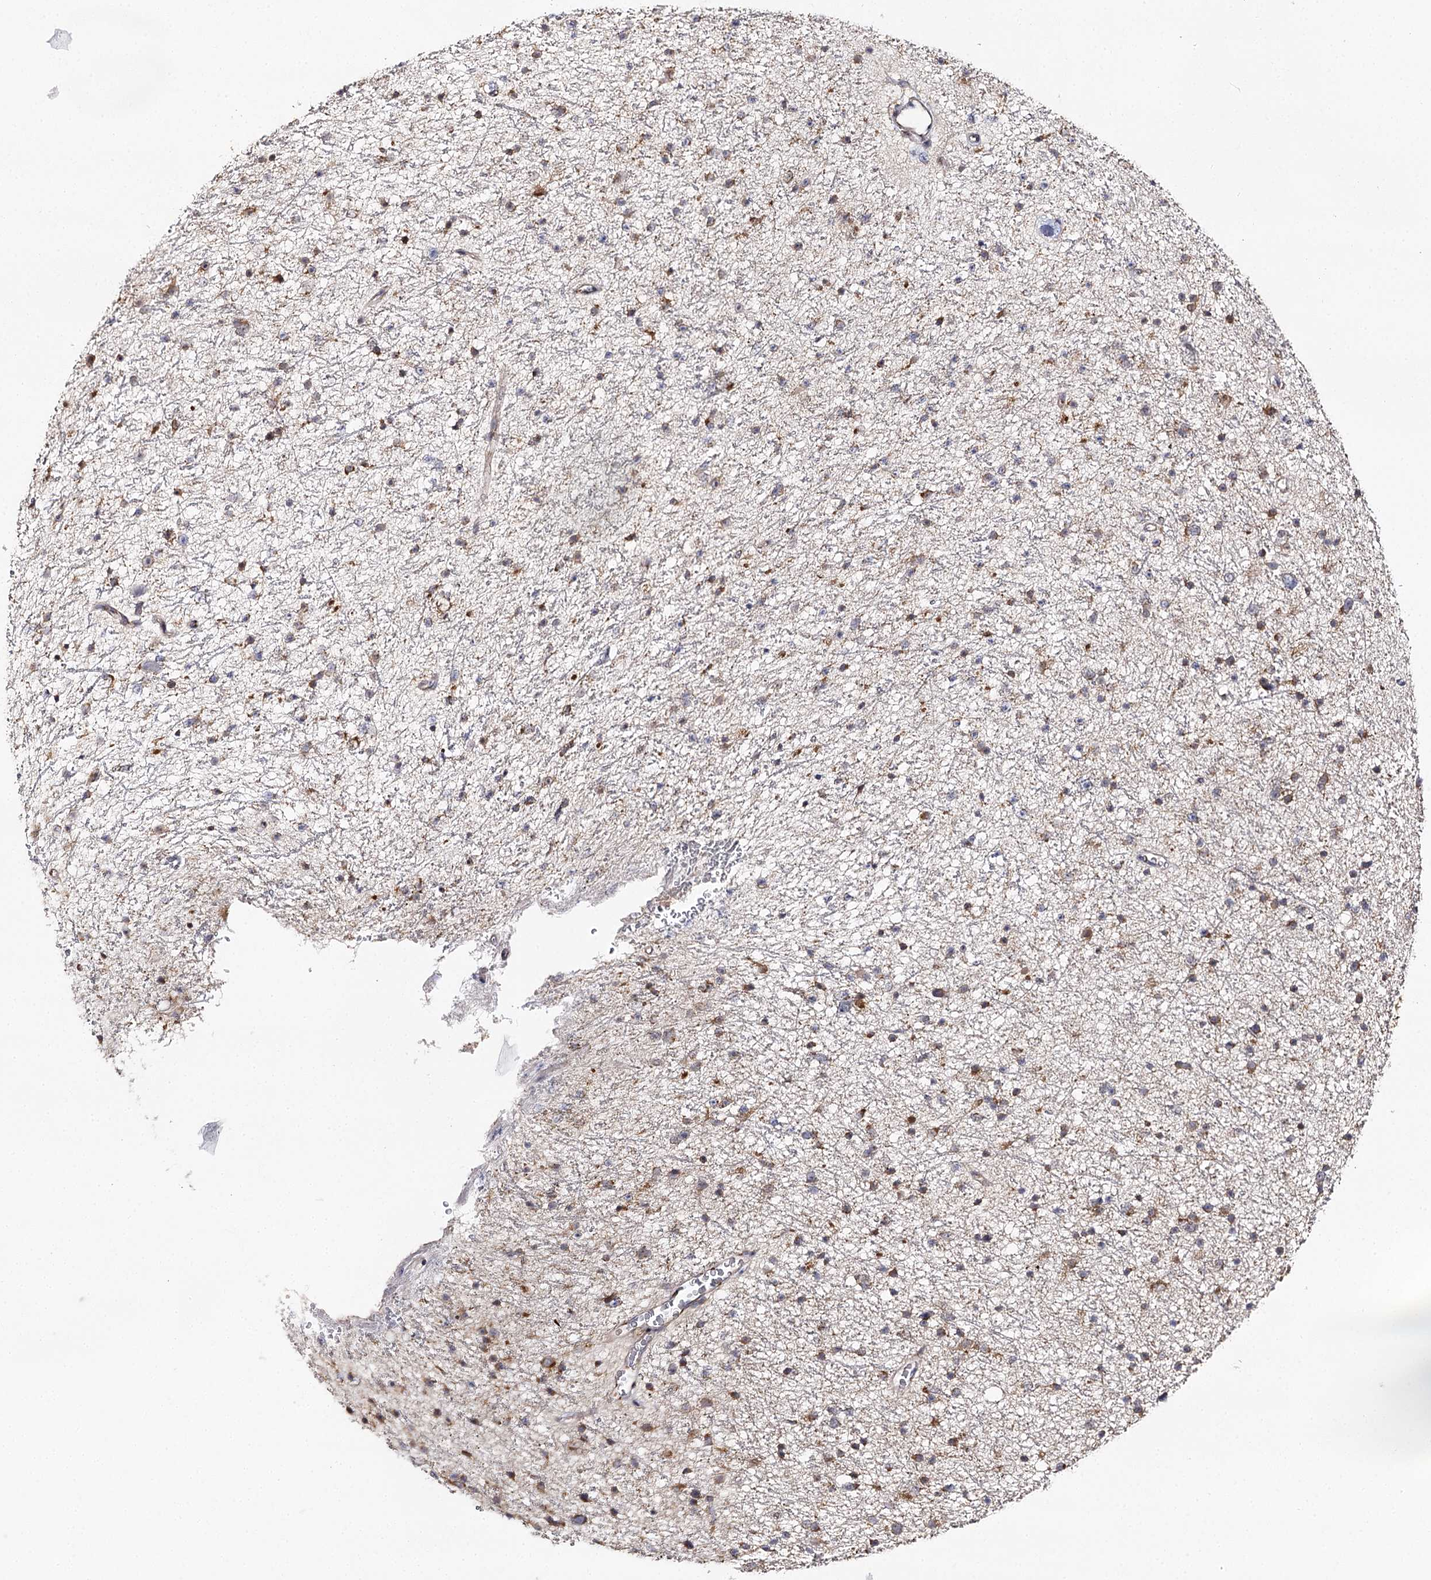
{"staining": {"intensity": "moderate", "quantity": "25%-75%", "location": "cytoplasmic/membranous"}, "tissue": "glioma", "cell_type": "Tumor cells", "image_type": "cancer", "snomed": [{"axis": "morphology", "description": "Glioma, malignant, Low grade"}, {"axis": "topography", "description": "Cerebral cortex"}], "caption": "Low-grade glioma (malignant) stained with a brown dye demonstrates moderate cytoplasmic/membranous positive positivity in about 25%-75% of tumor cells.", "gene": "SEC24B", "patient": {"sex": "female", "age": 39}}